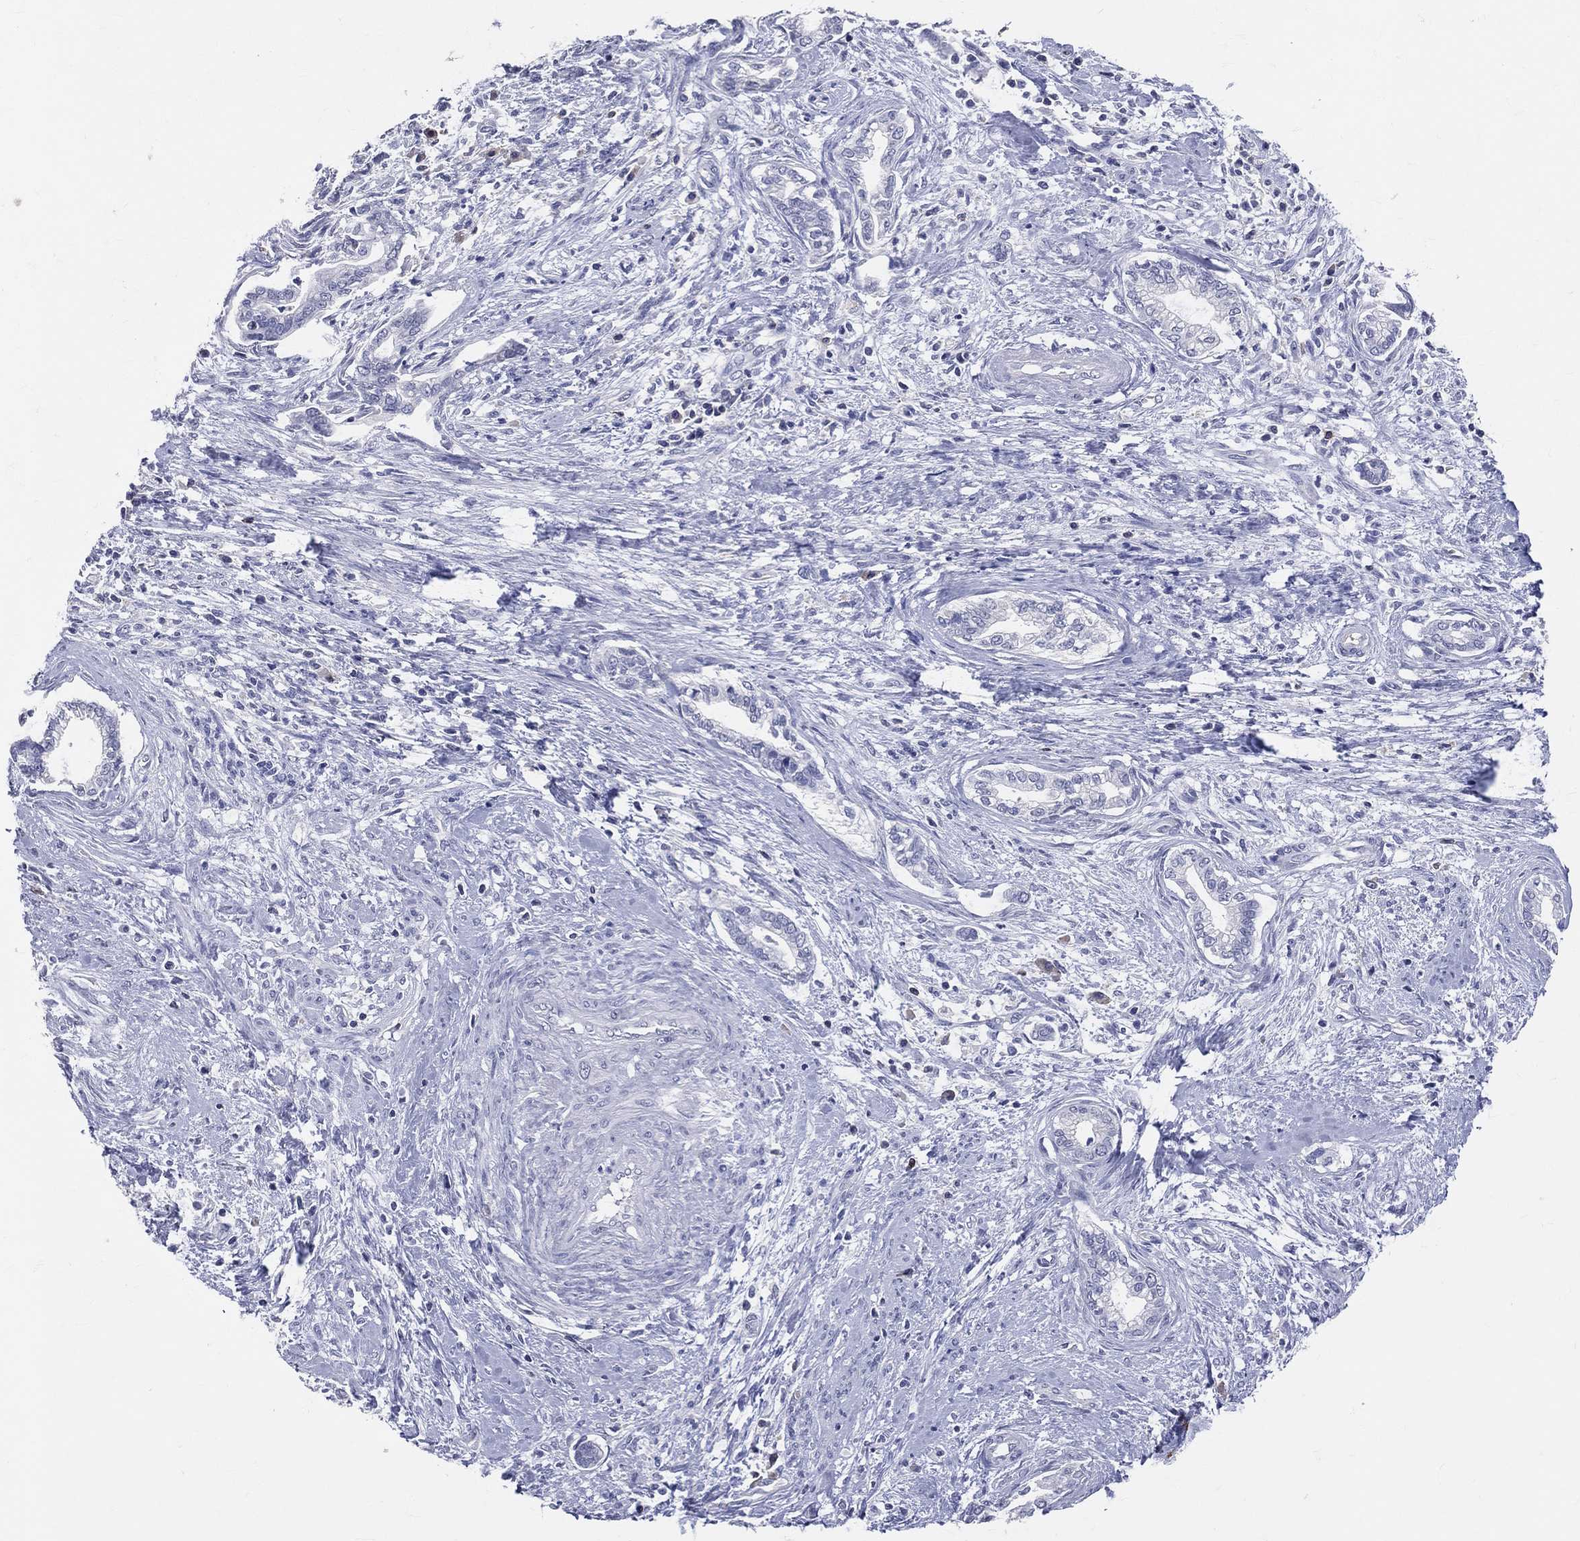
{"staining": {"intensity": "negative", "quantity": "none", "location": "none"}, "tissue": "cervical cancer", "cell_type": "Tumor cells", "image_type": "cancer", "snomed": [{"axis": "morphology", "description": "Adenocarcinoma, NOS"}, {"axis": "topography", "description": "Cervix"}], "caption": "DAB (3,3'-diaminobenzidine) immunohistochemical staining of cervical cancer (adenocarcinoma) exhibits no significant staining in tumor cells. (DAB (3,3'-diaminobenzidine) immunohistochemistry (IHC) visualized using brightfield microscopy, high magnification).", "gene": "LAT", "patient": {"sex": "female", "age": 62}}